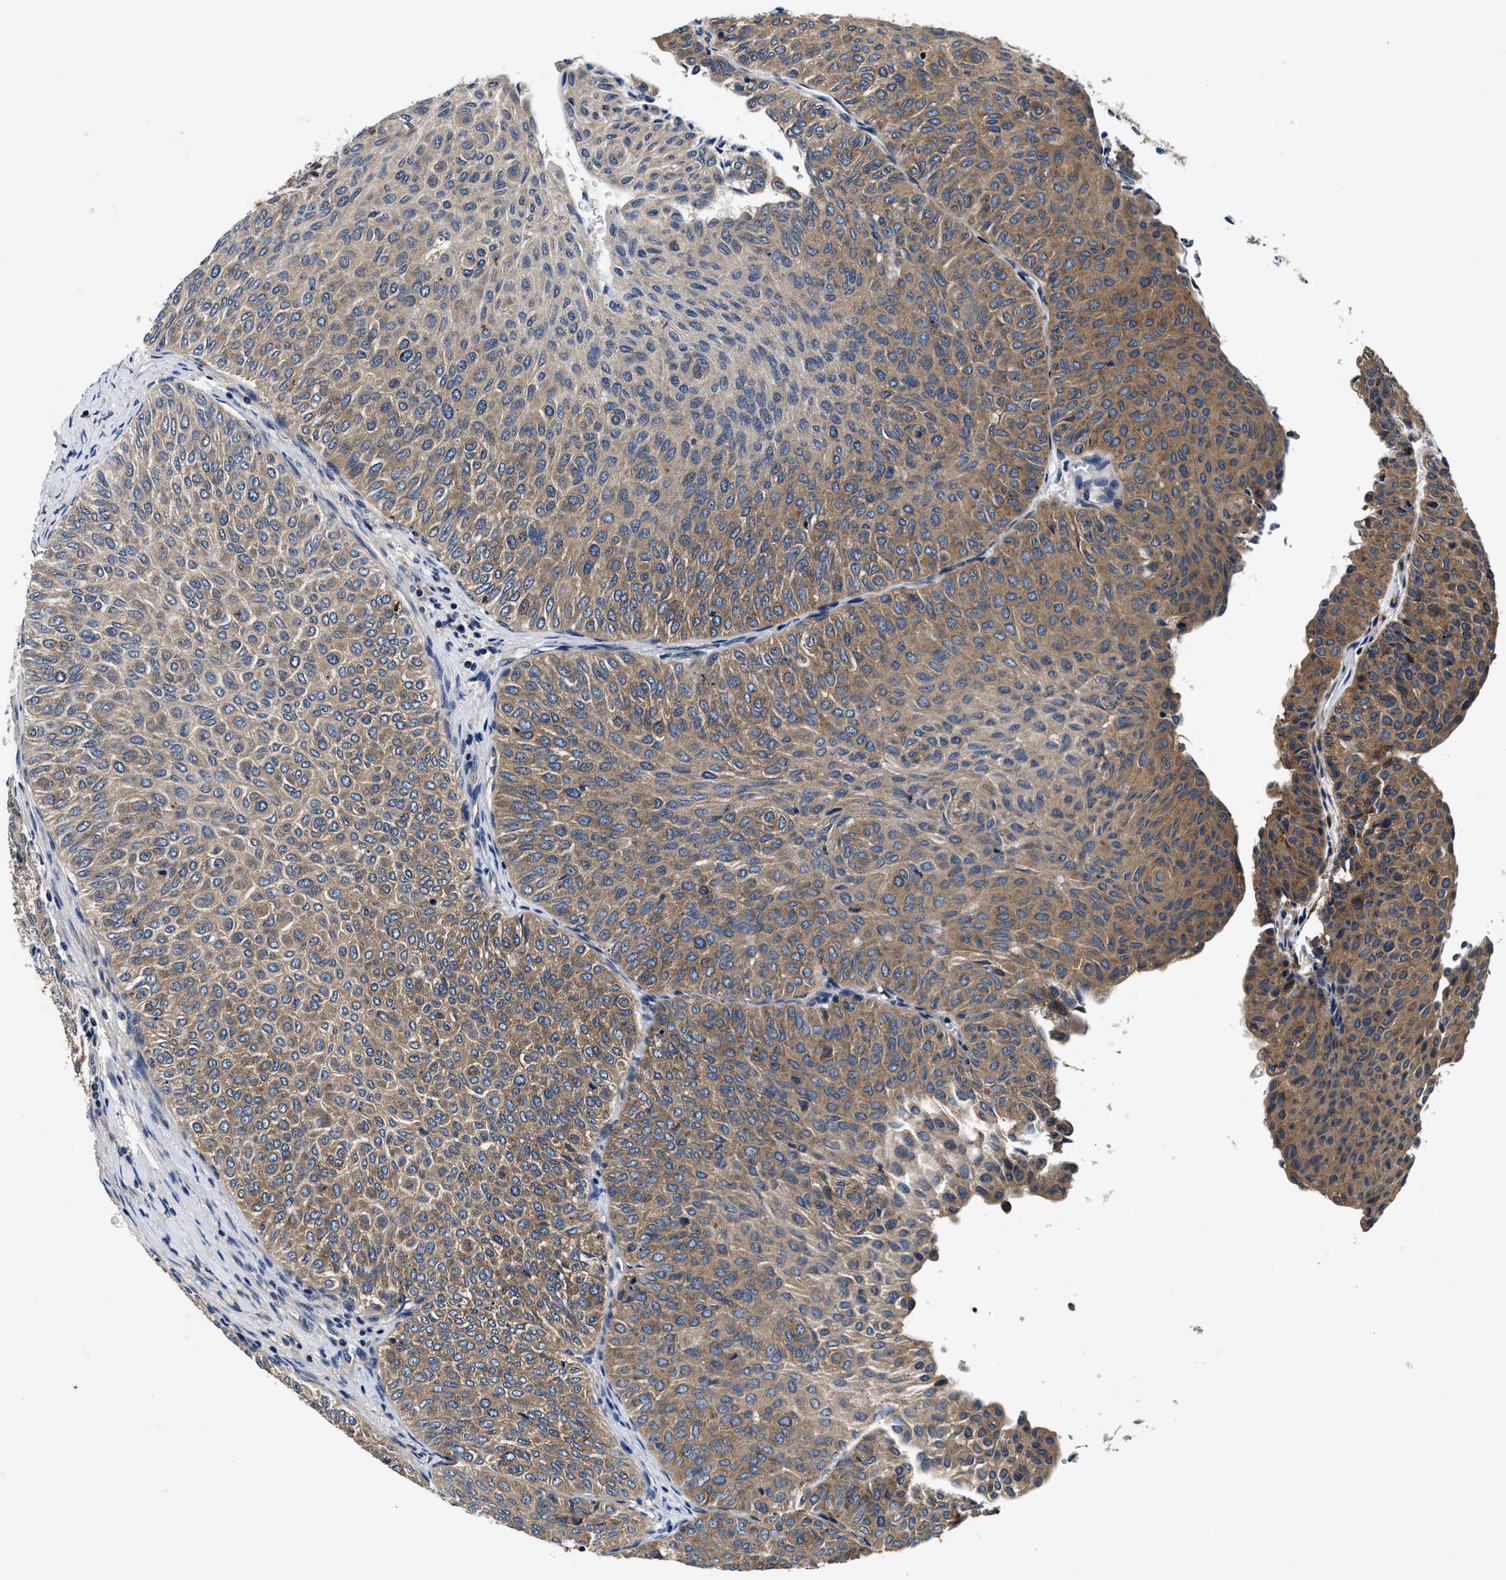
{"staining": {"intensity": "moderate", "quantity": ">75%", "location": "cytoplasmic/membranous"}, "tissue": "urothelial cancer", "cell_type": "Tumor cells", "image_type": "cancer", "snomed": [{"axis": "morphology", "description": "Urothelial carcinoma, Low grade"}, {"axis": "topography", "description": "Urinary bladder"}], "caption": "This micrograph reveals immunohistochemistry staining of urothelial cancer, with medium moderate cytoplasmic/membranous positivity in approximately >75% of tumor cells.", "gene": "PI4KB", "patient": {"sex": "male", "age": 78}}